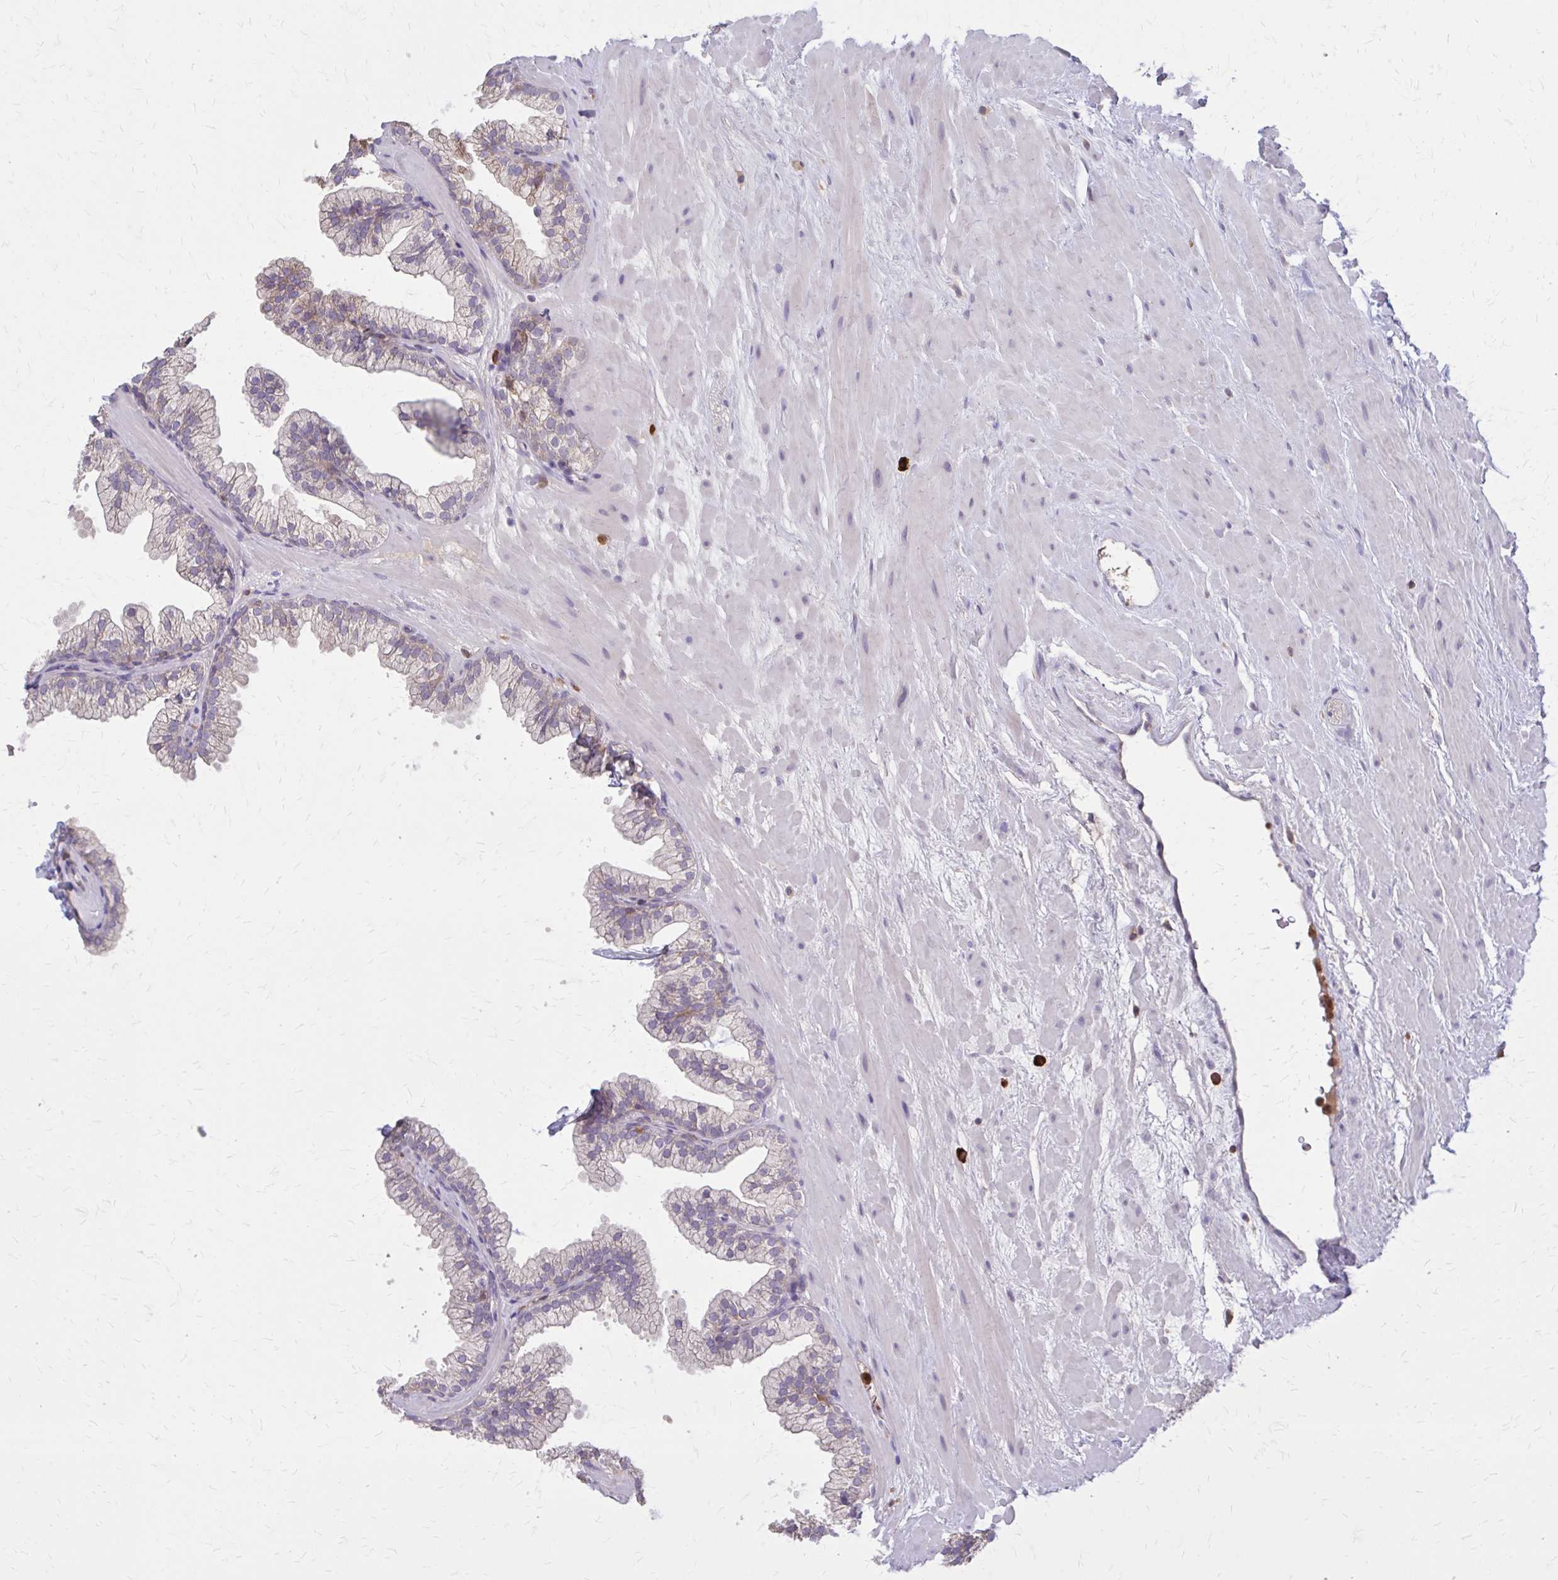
{"staining": {"intensity": "weak", "quantity": "<25%", "location": "cytoplasmic/membranous"}, "tissue": "prostate", "cell_type": "Glandular cells", "image_type": "normal", "snomed": [{"axis": "morphology", "description": "Normal tissue, NOS"}, {"axis": "topography", "description": "Prostate"}, {"axis": "topography", "description": "Peripheral nerve tissue"}], "caption": "This image is of normal prostate stained with immunohistochemistry (IHC) to label a protein in brown with the nuclei are counter-stained blue. There is no positivity in glandular cells.", "gene": "NRBF2", "patient": {"sex": "male", "age": 61}}